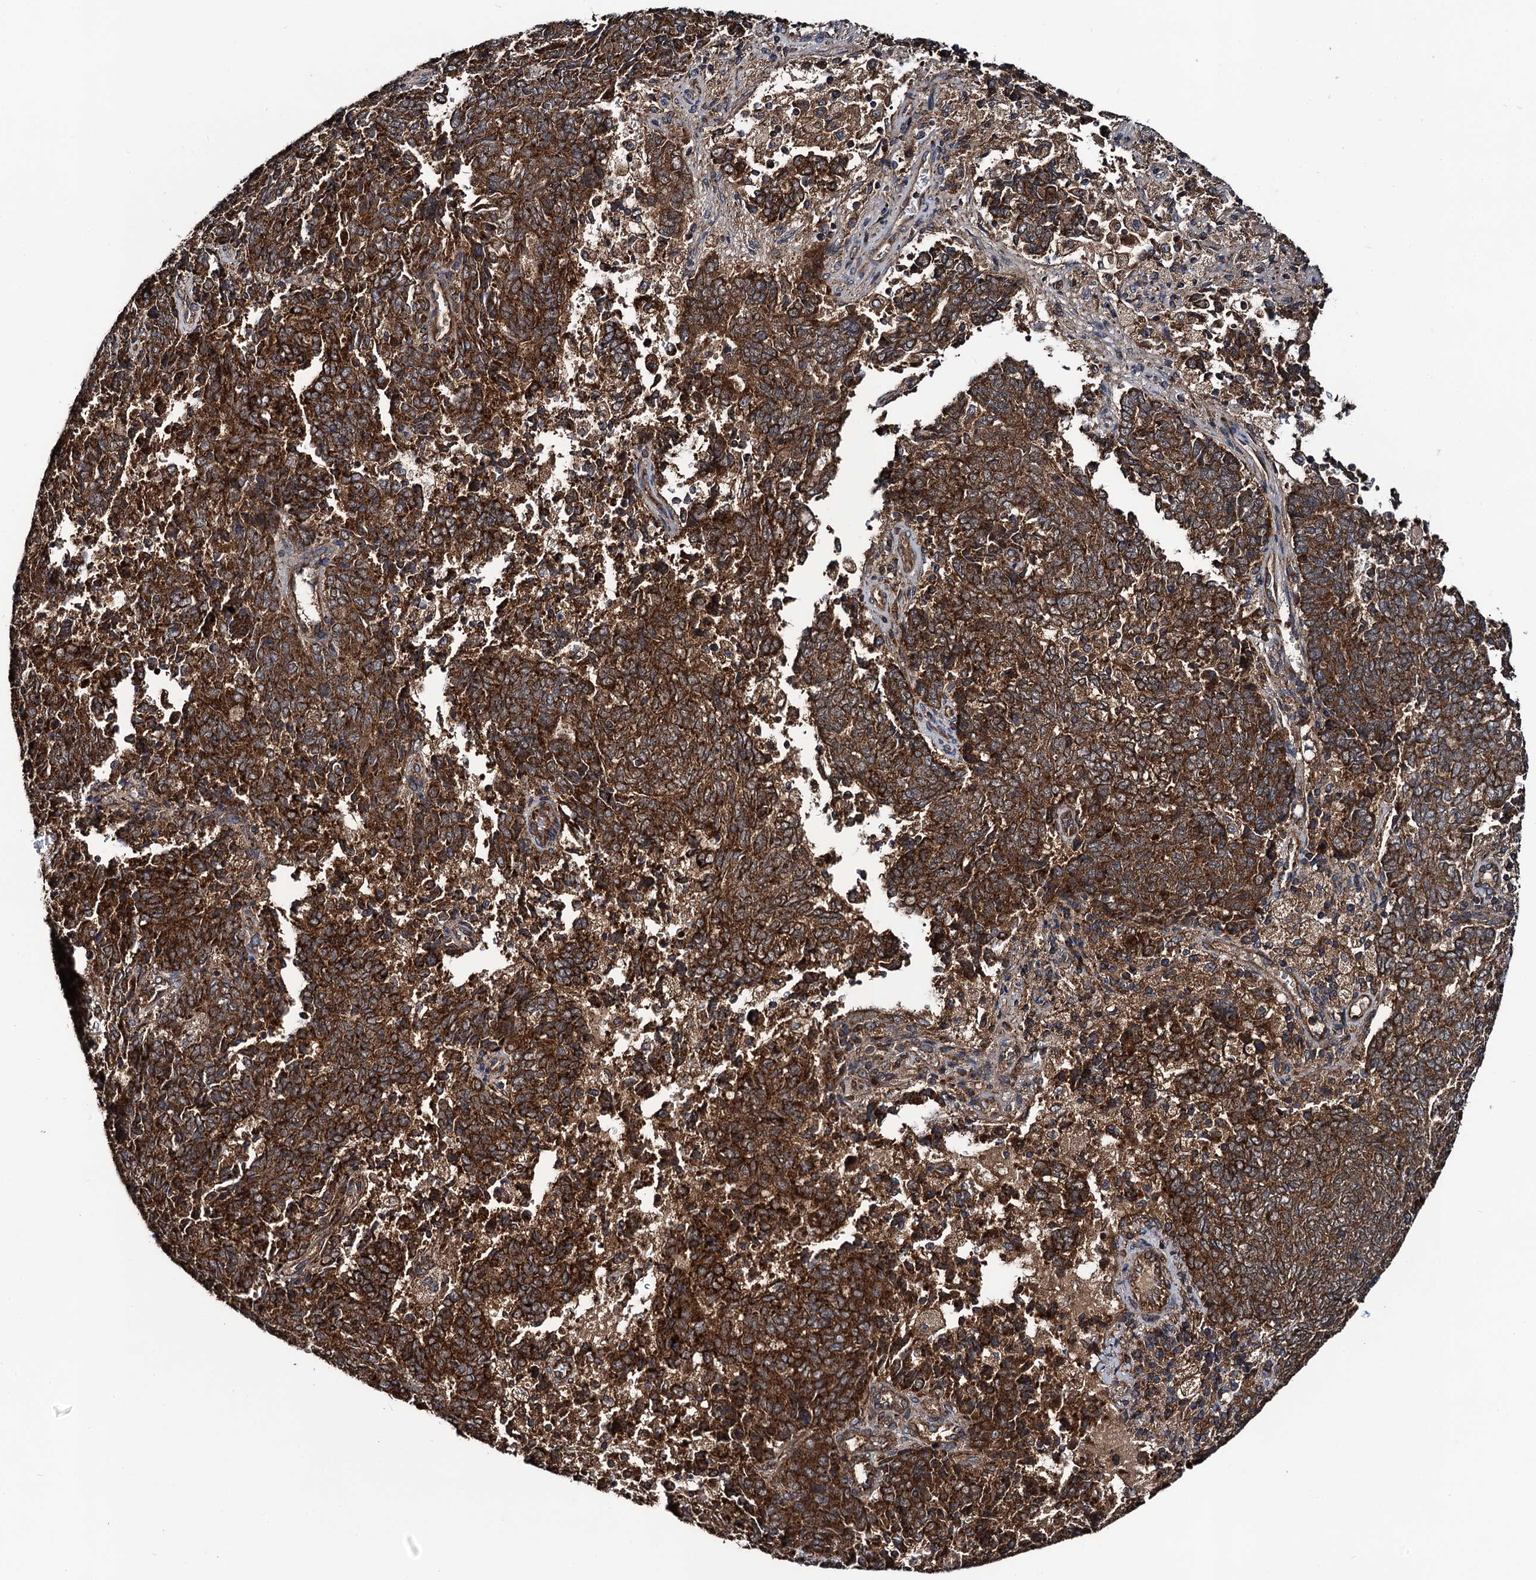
{"staining": {"intensity": "strong", "quantity": ">75%", "location": "cytoplasmic/membranous"}, "tissue": "endometrial cancer", "cell_type": "Tumor cells", "image_type": "cancer", "snomed": [{"axis": "morphology", "description": "Adenocarcinoma, NOS"}, {"axis": "topography", "description": "Endometrium"}], "caption": "Adenocarcinoma (endometrial) tissue shows strong cytoplasmic/membranous expression in approximately >75% of tumor cells, visualized by immunohistochemistry.", "gene": "NEK1", "patient": {"sex": "female", "age": 80}}